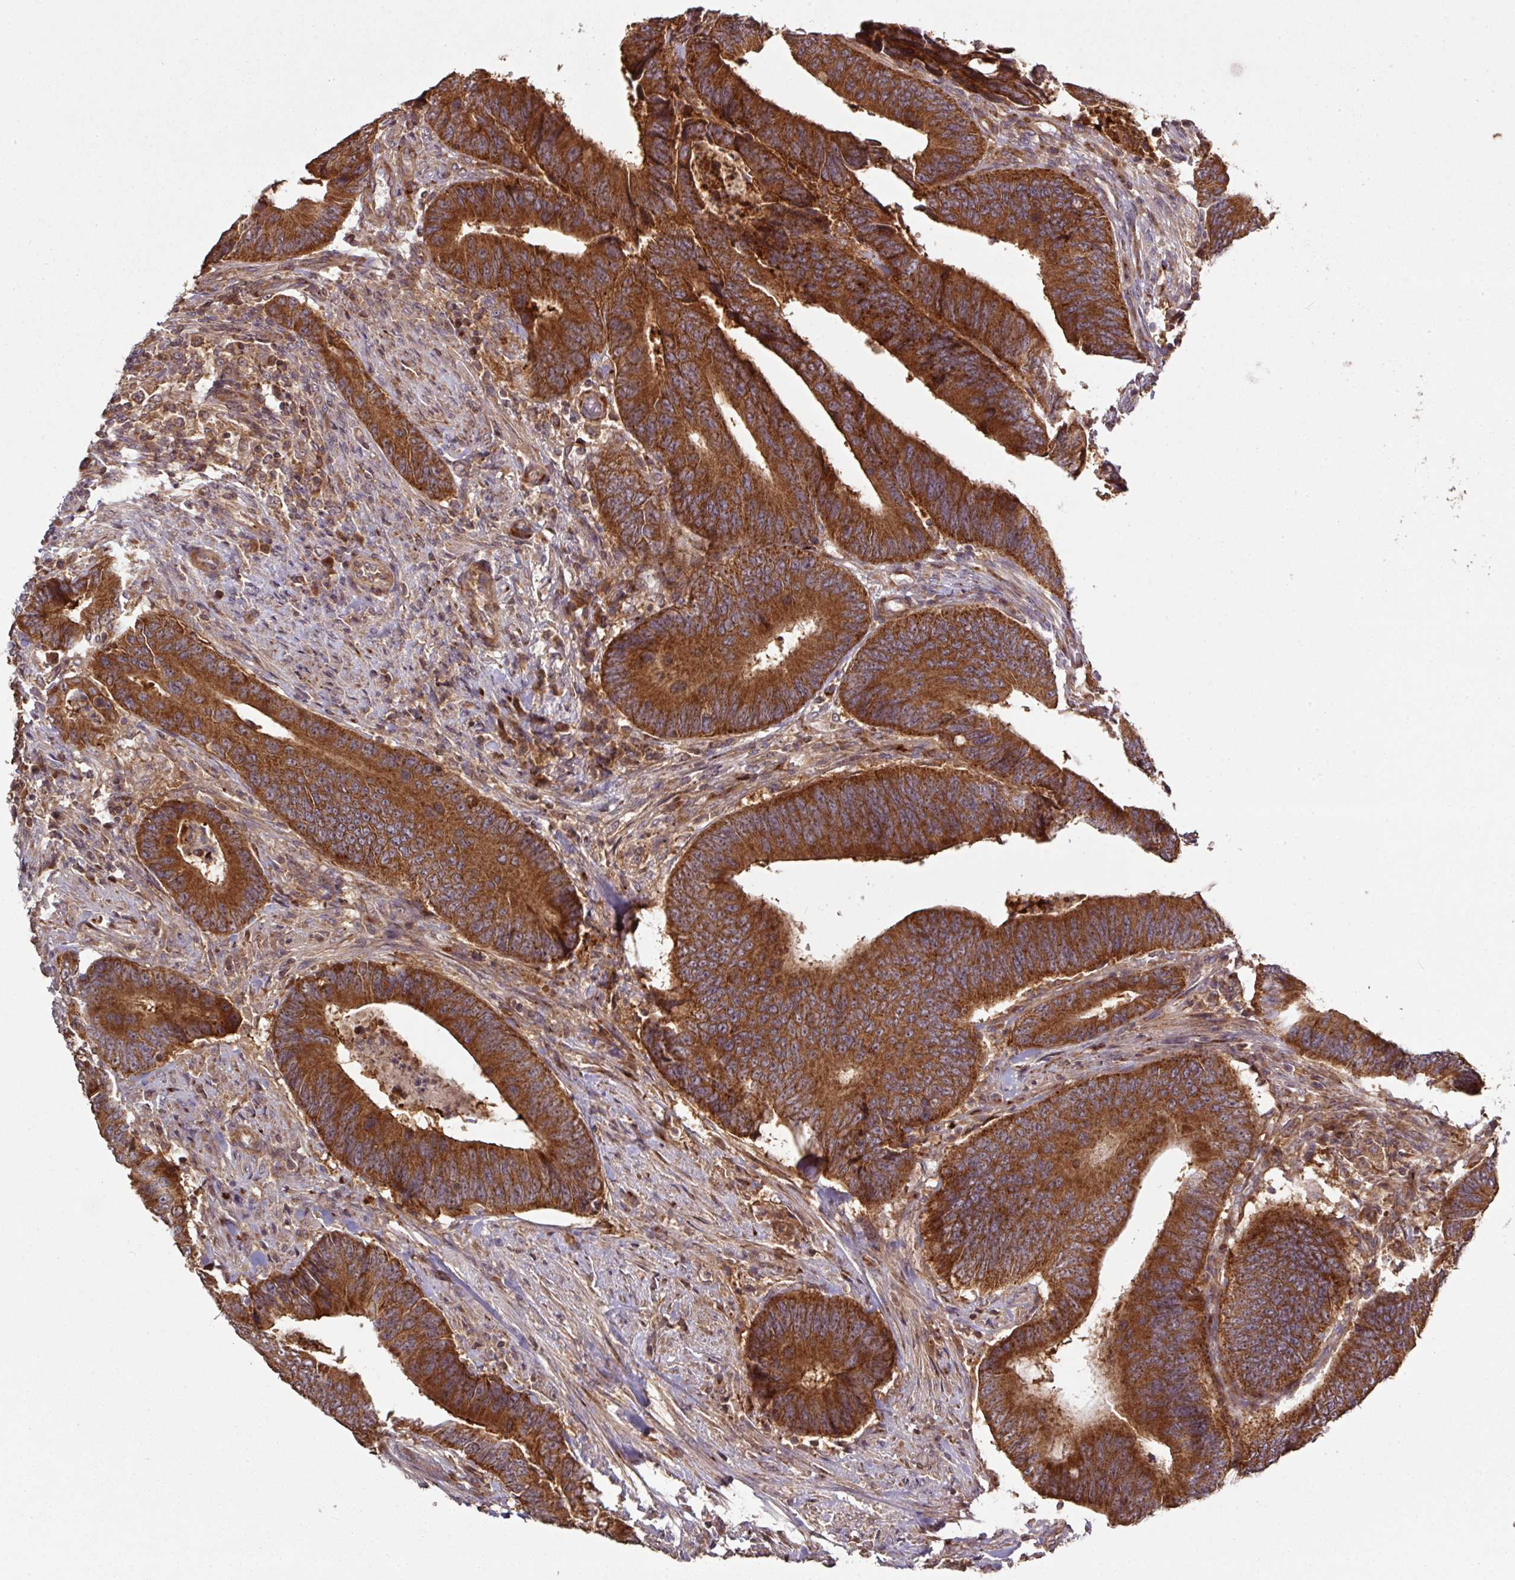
{"staining": {"intensity": "strong", "quantity": ">75%", "location": "cytoplasmic/membranous"}, "tissue": "colorectal cancer", "cell_type": "Tumor cells", "image_type": "cancer", "snomed": [{"axis": "morphology", "description": "Adenocarcinoma, NOS"}, {"axis": "topography", "description": "Colon"}], "caption": "Human adenocarcinoma (colorectal) stained with a brown dye demonstrates strong cytoplasmic/membranous positive expression in about >75% of tumor cells.", "gene": "MRRF", "patient": {"sex": "male", "age": 87}}